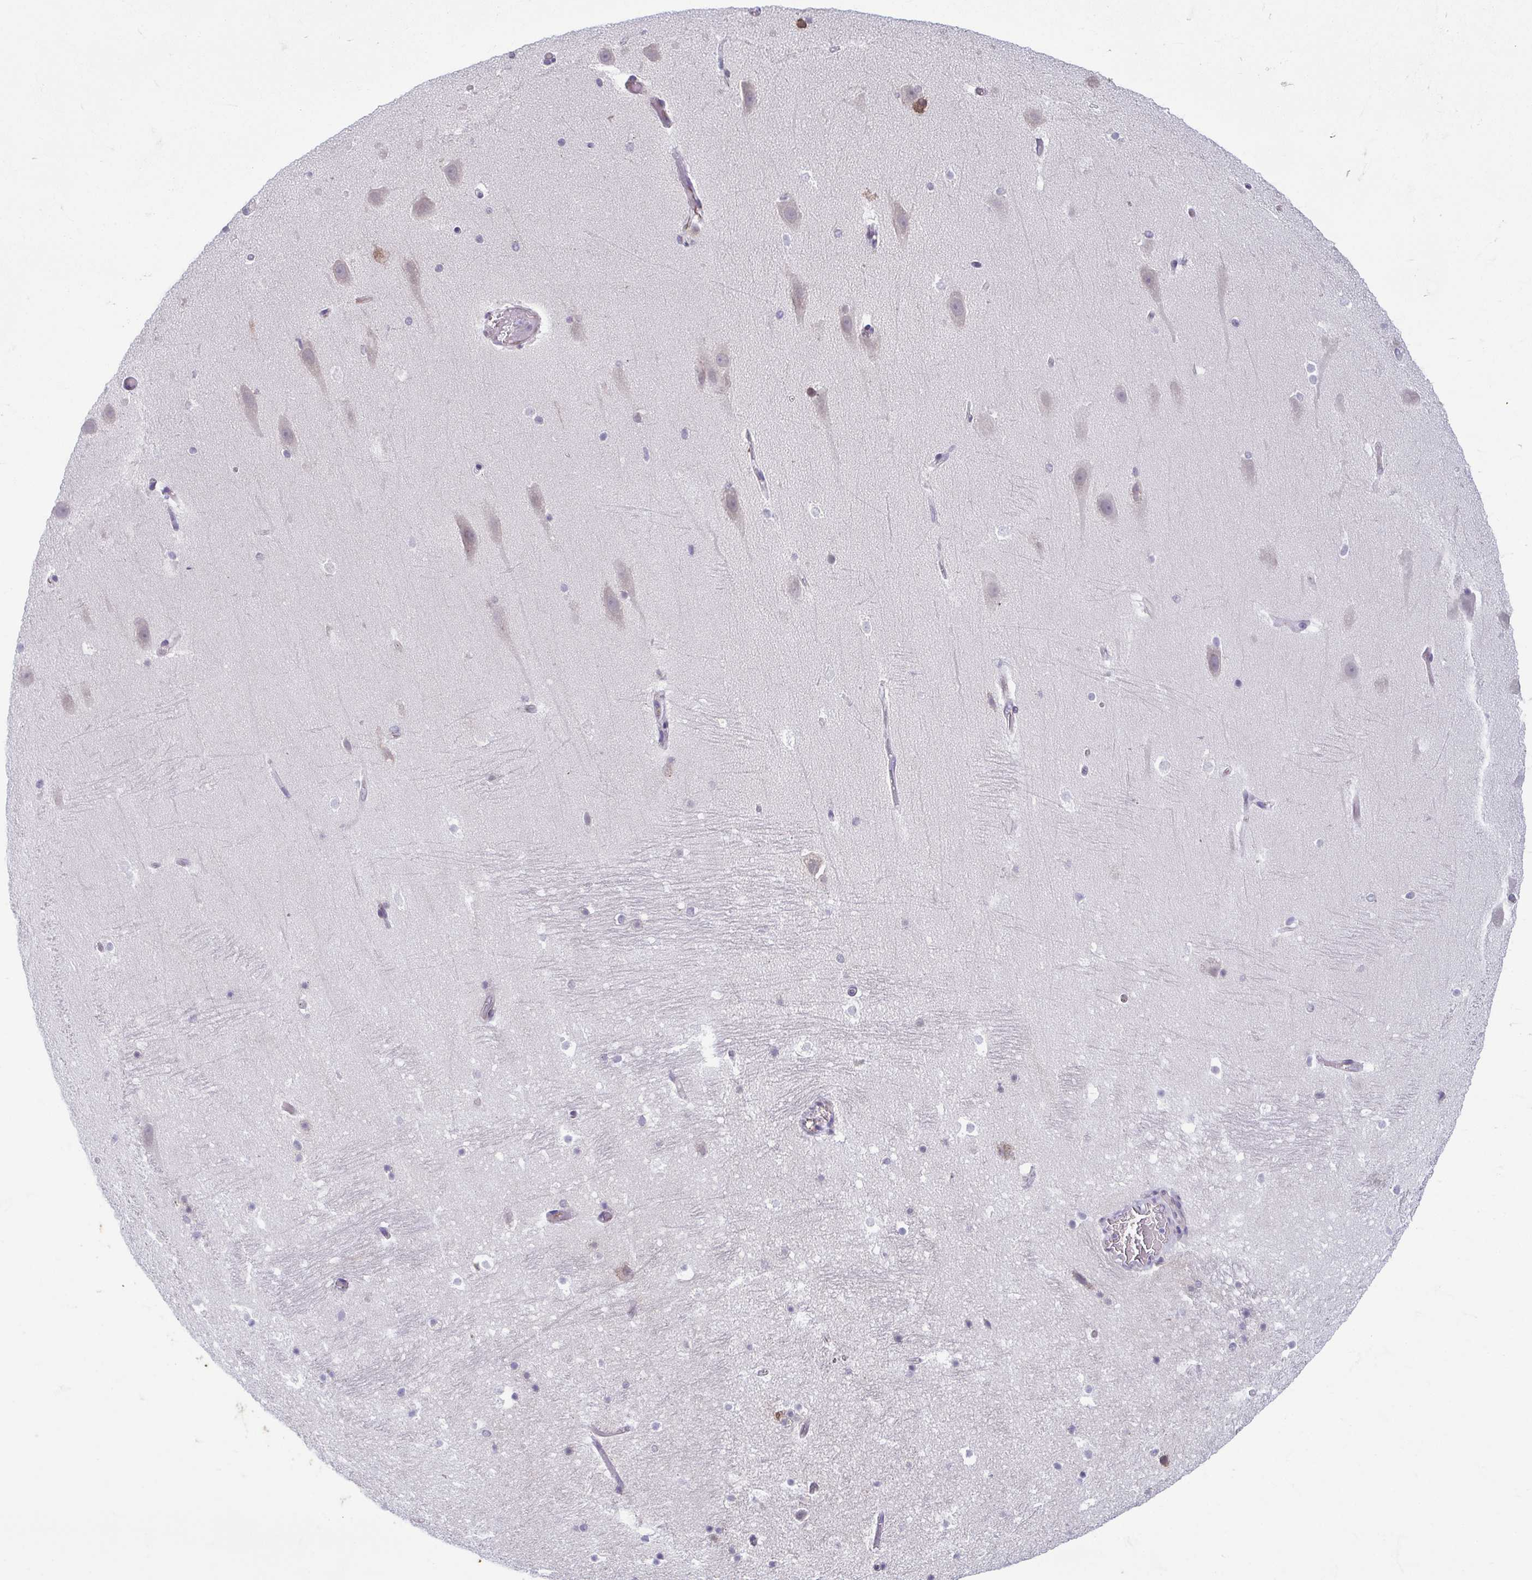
{"staining": {"intensity": "moderate", "quantity": "<25%", "location": "cytoplasmic/membranous"}, "tissue": "hippocampus", "cell_type": "Glial cells", "image_type": "normal", "snomed": [{"axis": "morphology", "description": "Normal tissue, NOS"}, {"axis": "topography", "description": "Hippocampus"}], "caption": "Immunohistochemical staining of normal human hippocampus displays moderate cytoplasmic/membranous protein staining in about <25% of glial cells. Immunohistochemistry stains the protein of interest in brown and the nuclei are stained blue.", "gene": "TMEM108", "patient": {"sex": "male", "age": 26}}